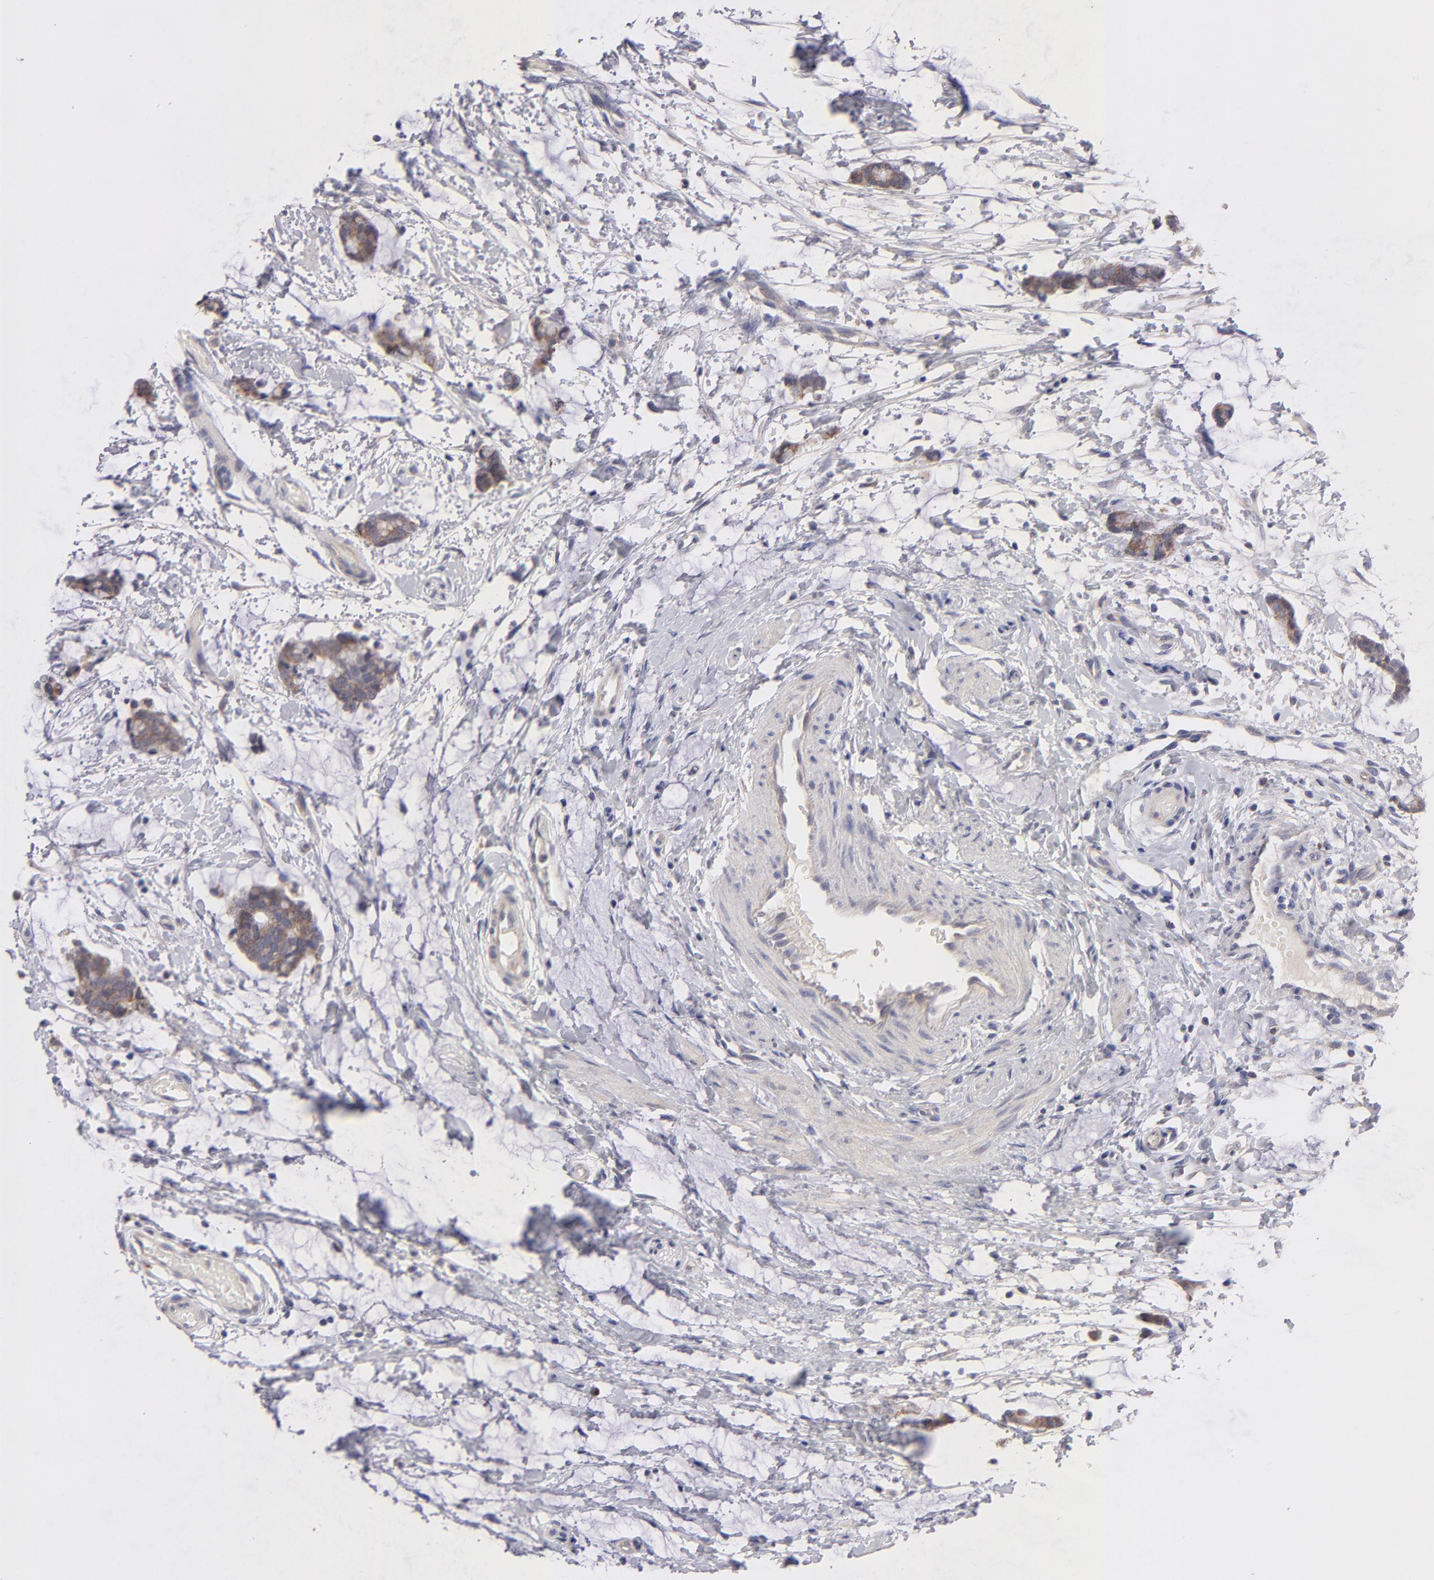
{"staining": {"intensity": "moderate", "quantity": ">75%", "location": "cytoplasmic/membranous"}, "tissue": "colorectal cancer", "cell_type": "Tumor cells", "image_type": "cancer", "snomed": [{"axis": "morphology", "description": "Adenocarcinoma, NOS"}, {"axis": "topography", "description": "Colon"}], "caption": "Immunohistochemistry micrograph of colorectal cancer (adenocarcinoma) stained for a protein (brown), which displays medium levels of moderate cytoplasmic/membranous staining in about >75% of tumor cells.", "gene": "HCCS", "patient": {"sex": "male", "age": 14}}